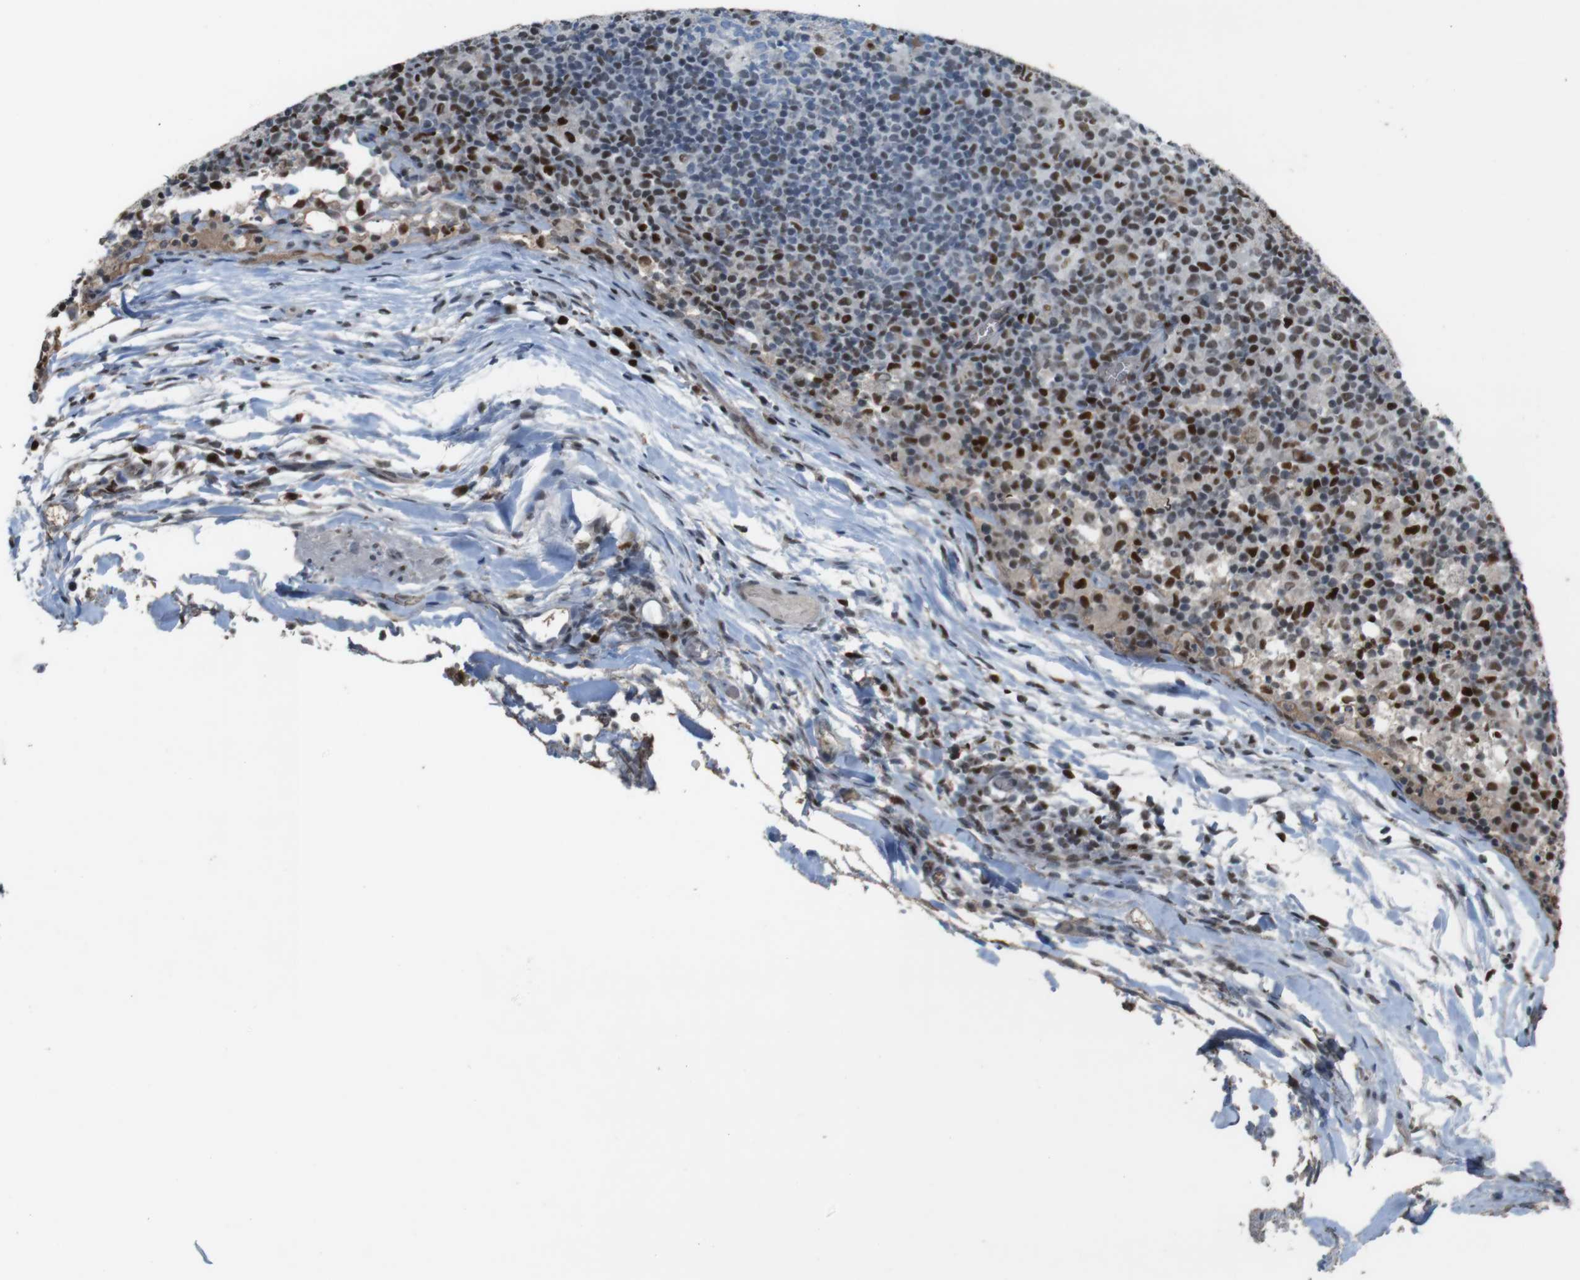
{"staining": {"intensity": "moderate", "quantity": "<25%", "location": "nuclear"}, "tissue": "lymph node", "cell_type": "Germinal center cells", "image_type": "normal", "snomed": [{"axis": "morphology", "description": "Normal tissue, NOS"}, {"axis": "morphology", "description": "Inflammation, NOS"}, {"axis": "topography", "description": "Lymph node"}], "caption": "The photomicrograph demonstrates immunohistochemical staining of normal lymph node. There is moderate nuclear staining is identified in approximately <25% of germinal center cells. The protein of interest is shown in brown color, while the nuclei are stained blue.", "gene": "SUB1", "patient": {"sex": "male", "age": 55}}